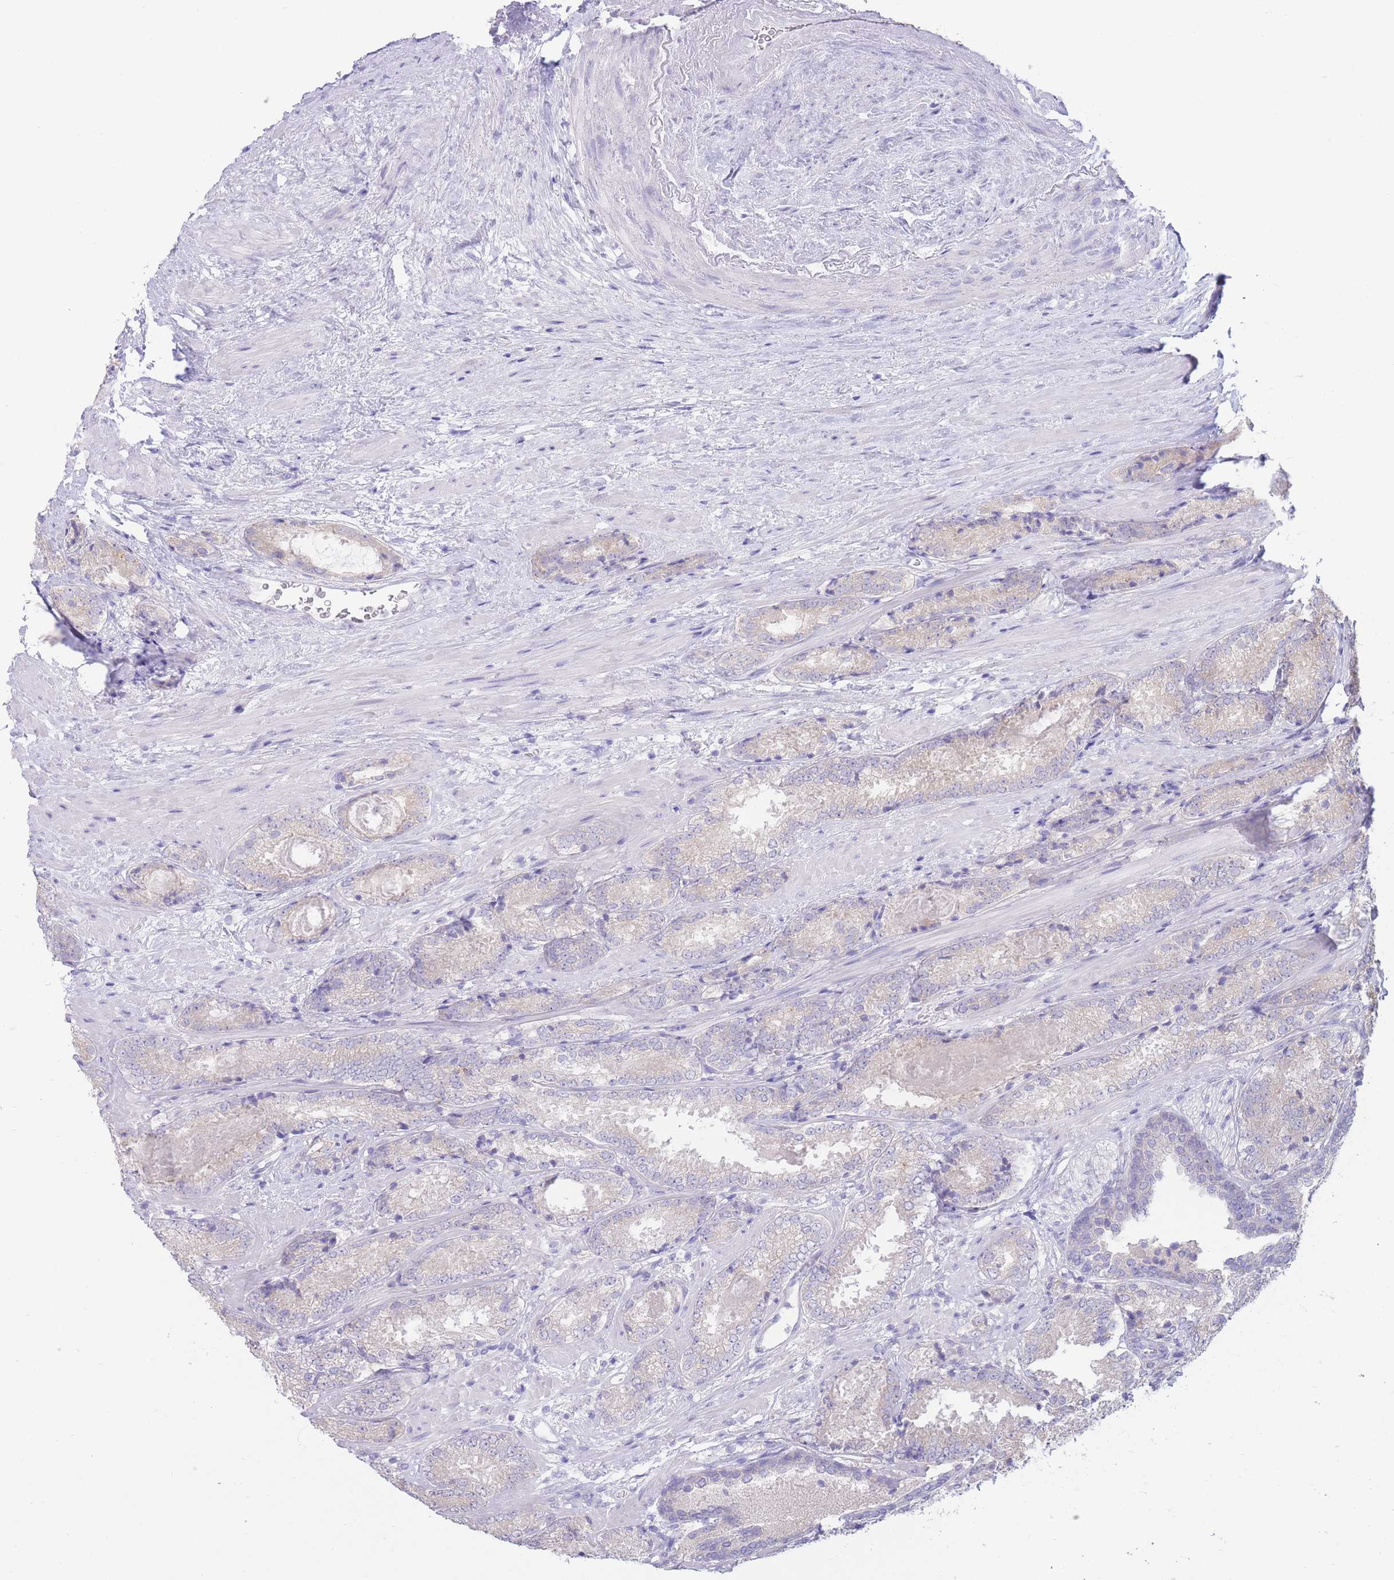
{"staining": {"intensity": "weak", "quantity": "<25%", "location": "cytoplasmic/membranous"}, "tissue": "prostate cancer", "cell_type": "Tumor cells", "image_type": "cancer", "snomed": [{"axis": "morphology", "description": "Adenocarcinoma, High grade"}, {"axis": "topography", "description": "Prostate"}], "caption": "IHC image of neoplastic tissue: prostate high-grade adenocarcinoma stained with DAB demonstrates no significant protein expression in tumor cells.", "gene": "FAH", "patient": {"sex": "male", "age": 63}}